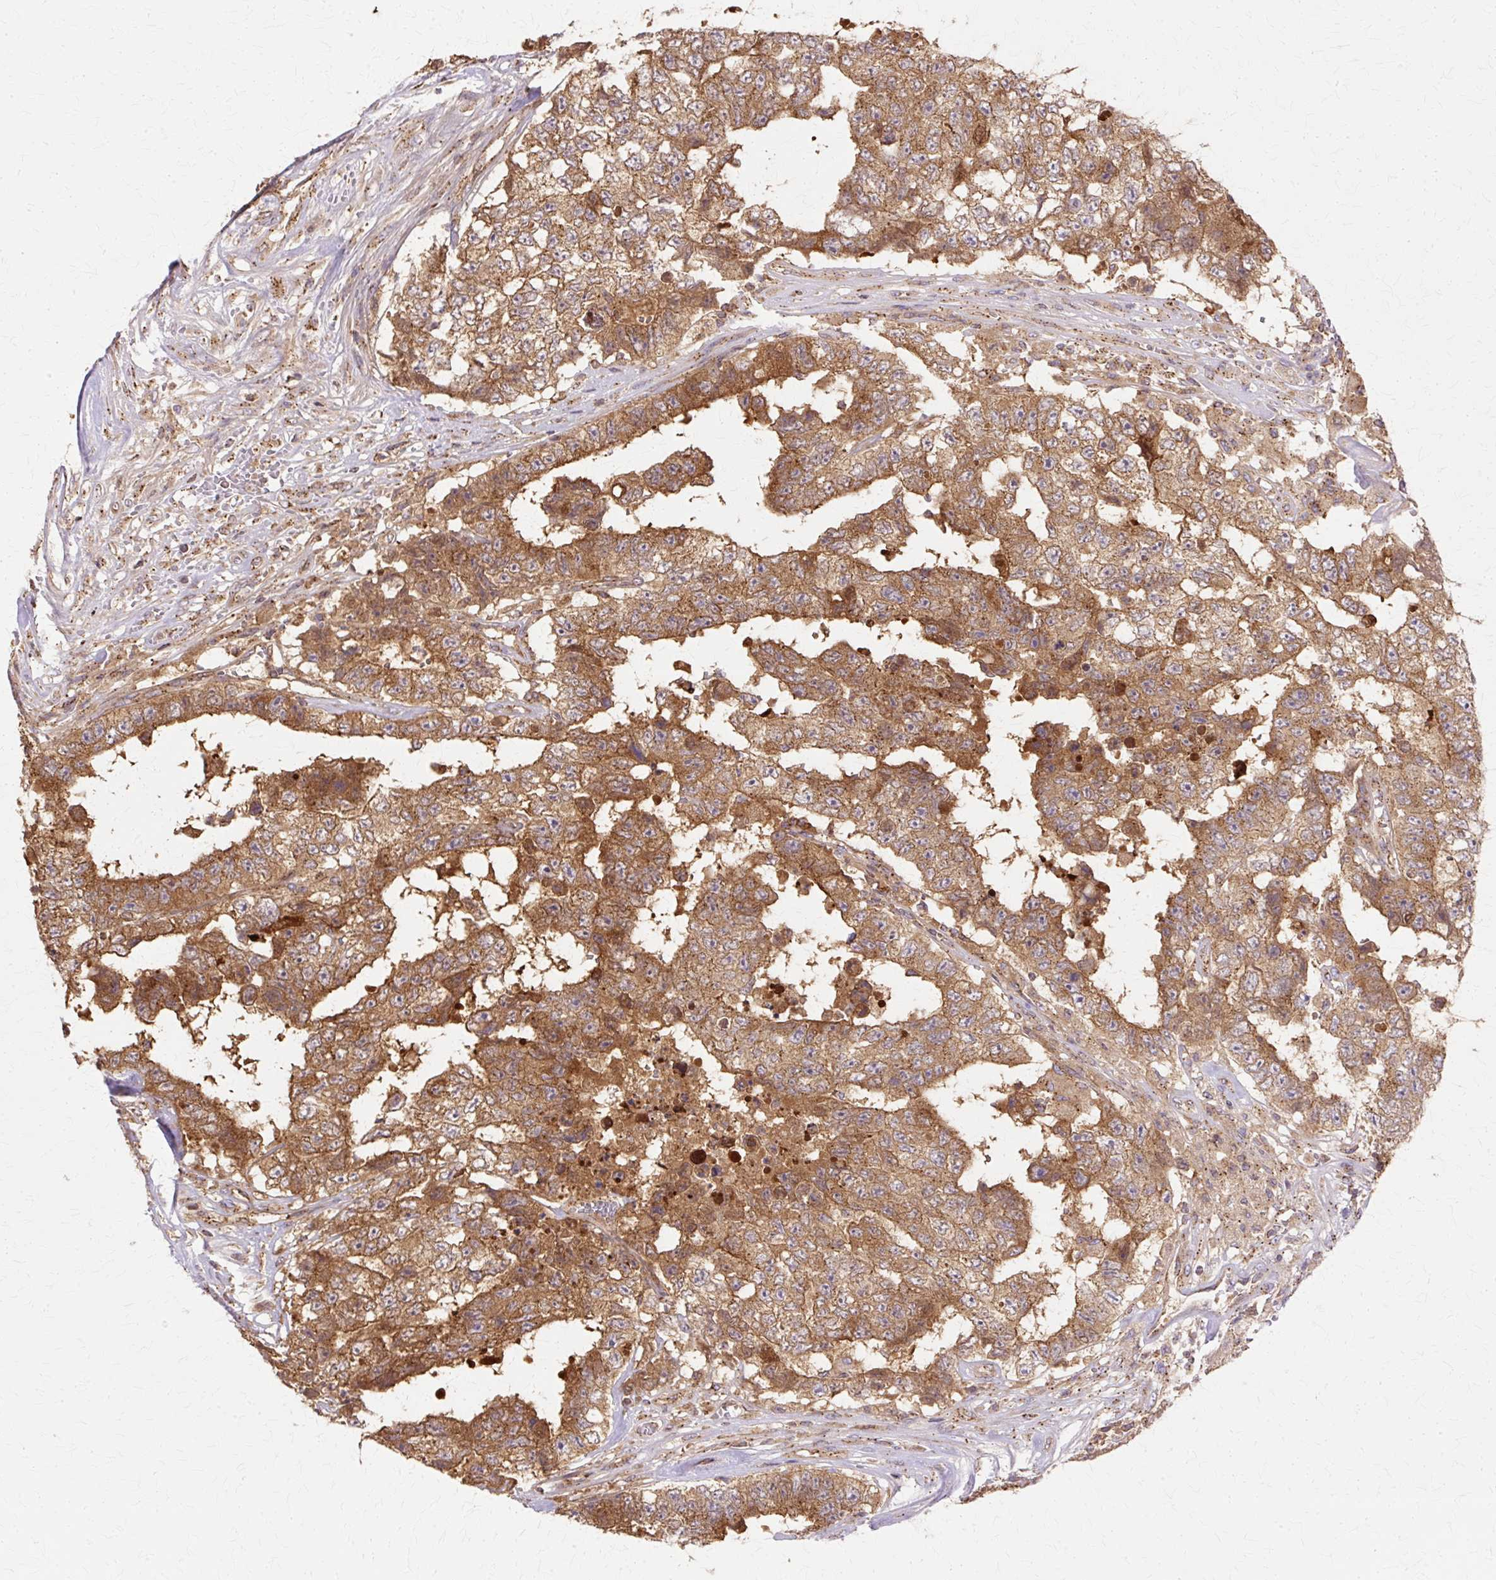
{"staining": {"intensity": "moderate", "quantity": ">75%", "location": "cytoplasmic/membranous"}, "tissue": "testis cancer", "cell_type": "Tumor cells", "image_type": "cancer", "snomed": [{"axis": "morphology", "description": "Normal tissue, NOS"}, {"axis": "morphology", "description": "Carcinoma, Embryonal, NOS"}, {"axis": "topography", "description": "Testis"}, {"axis": "topography", "description": "Epididymis"}], "caption": "Embryonal carcinoma (testis) tissue displays moderate cytoplasmic/membranous staining in about >75% of tumor cells The staining was performed using DAB, with brown indicating positive protein expression. Nuclei are stained blue with hematoxylin.", "gene": "COPB1", "patient": {"sex": "male", "age": 25}}